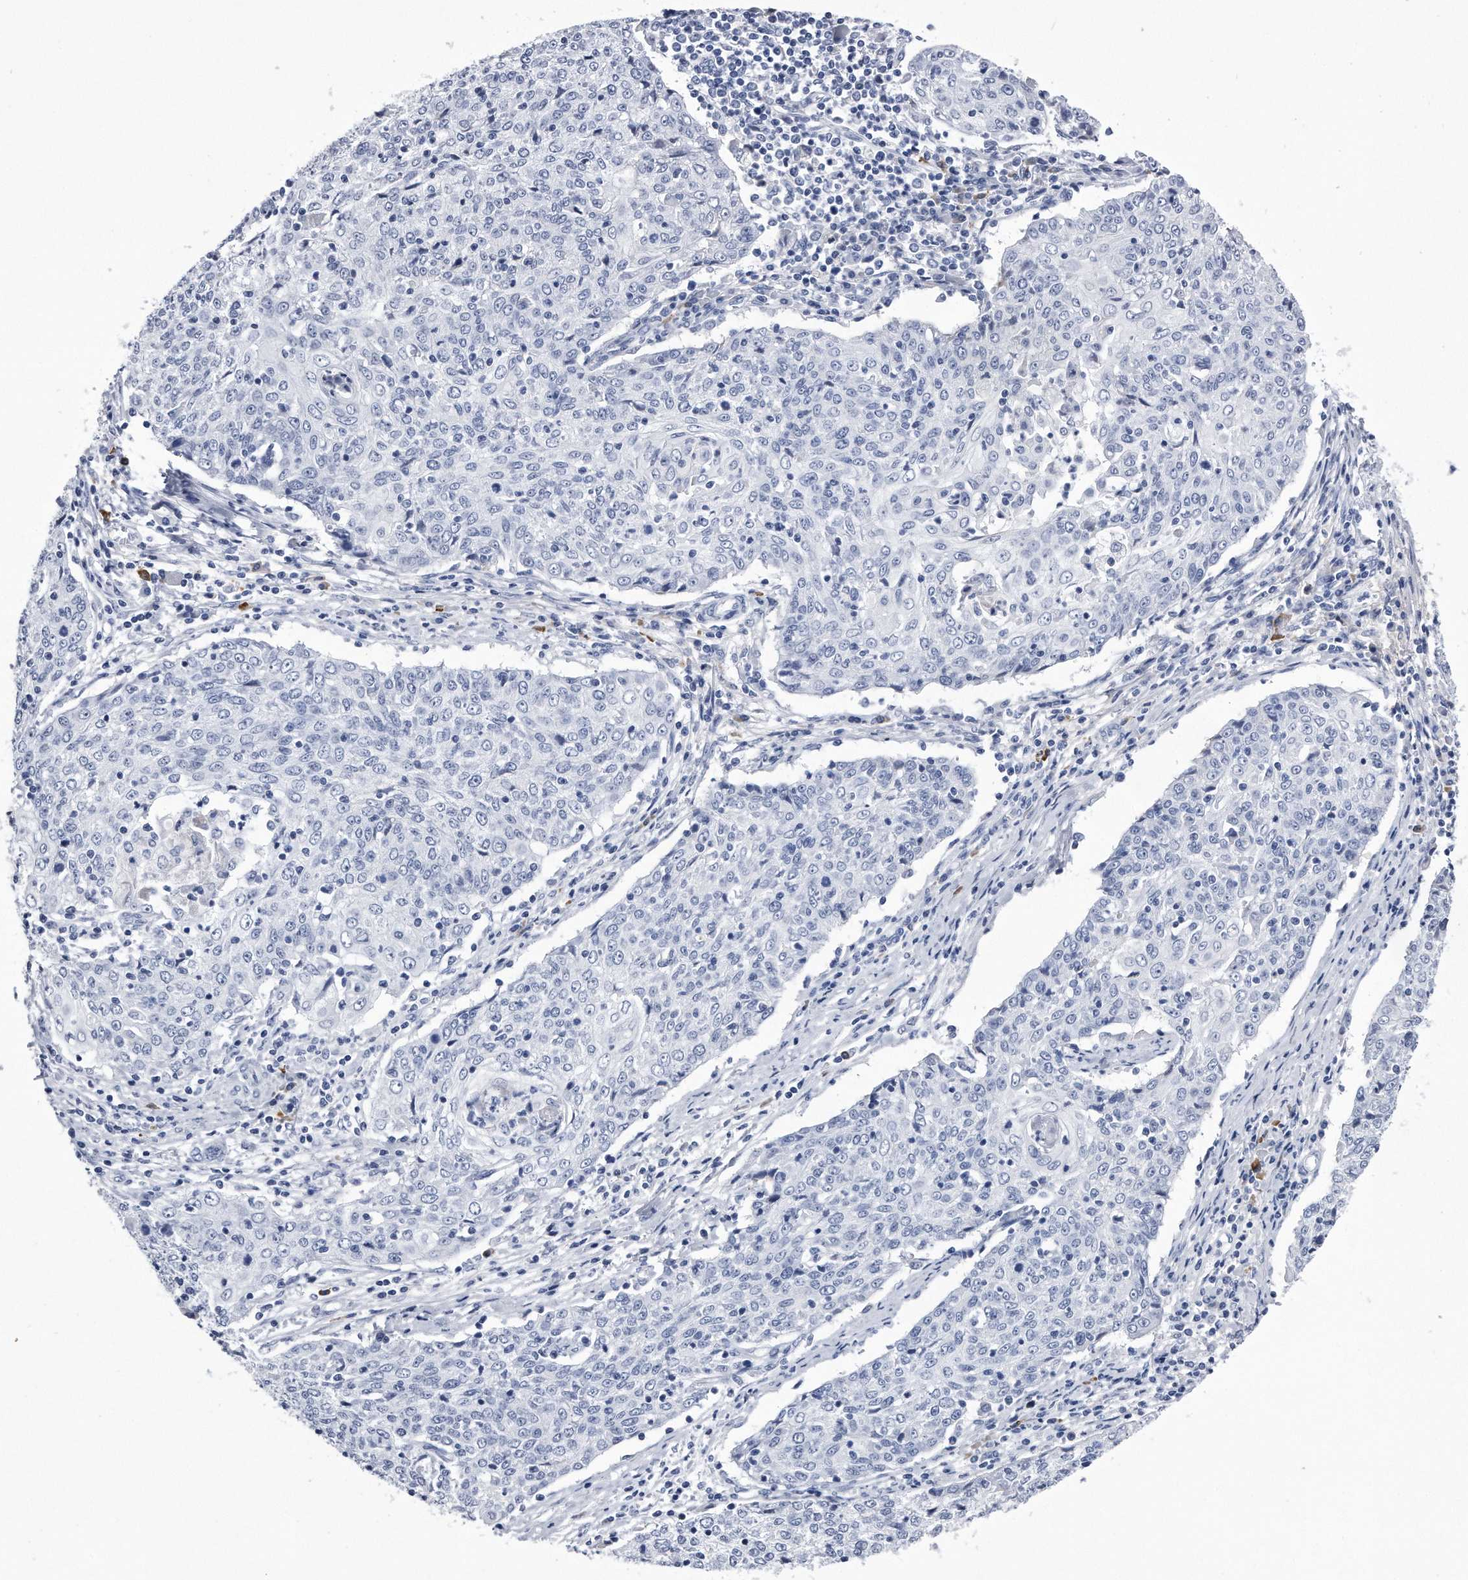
{"staining": {"intensity": "negative", "quantity": "none", "location": "none"}, "tissue": "cervical cancer", "cell_type": "Tumor cells", "image_type": "cancer", "snomed": [{"axis": "morphology", "description": "Squamous cell carcinoma, NOS"}, {"axis": "topography", "description": "Cervix"}], "caption": "Protein analysis of squamous cell carcinoma (cervical) displays no significant expression in tumor cells. Nuclei are stained in blue.", "gene": "KCTD8", "patient": {"sex": "female", "age": 48}}